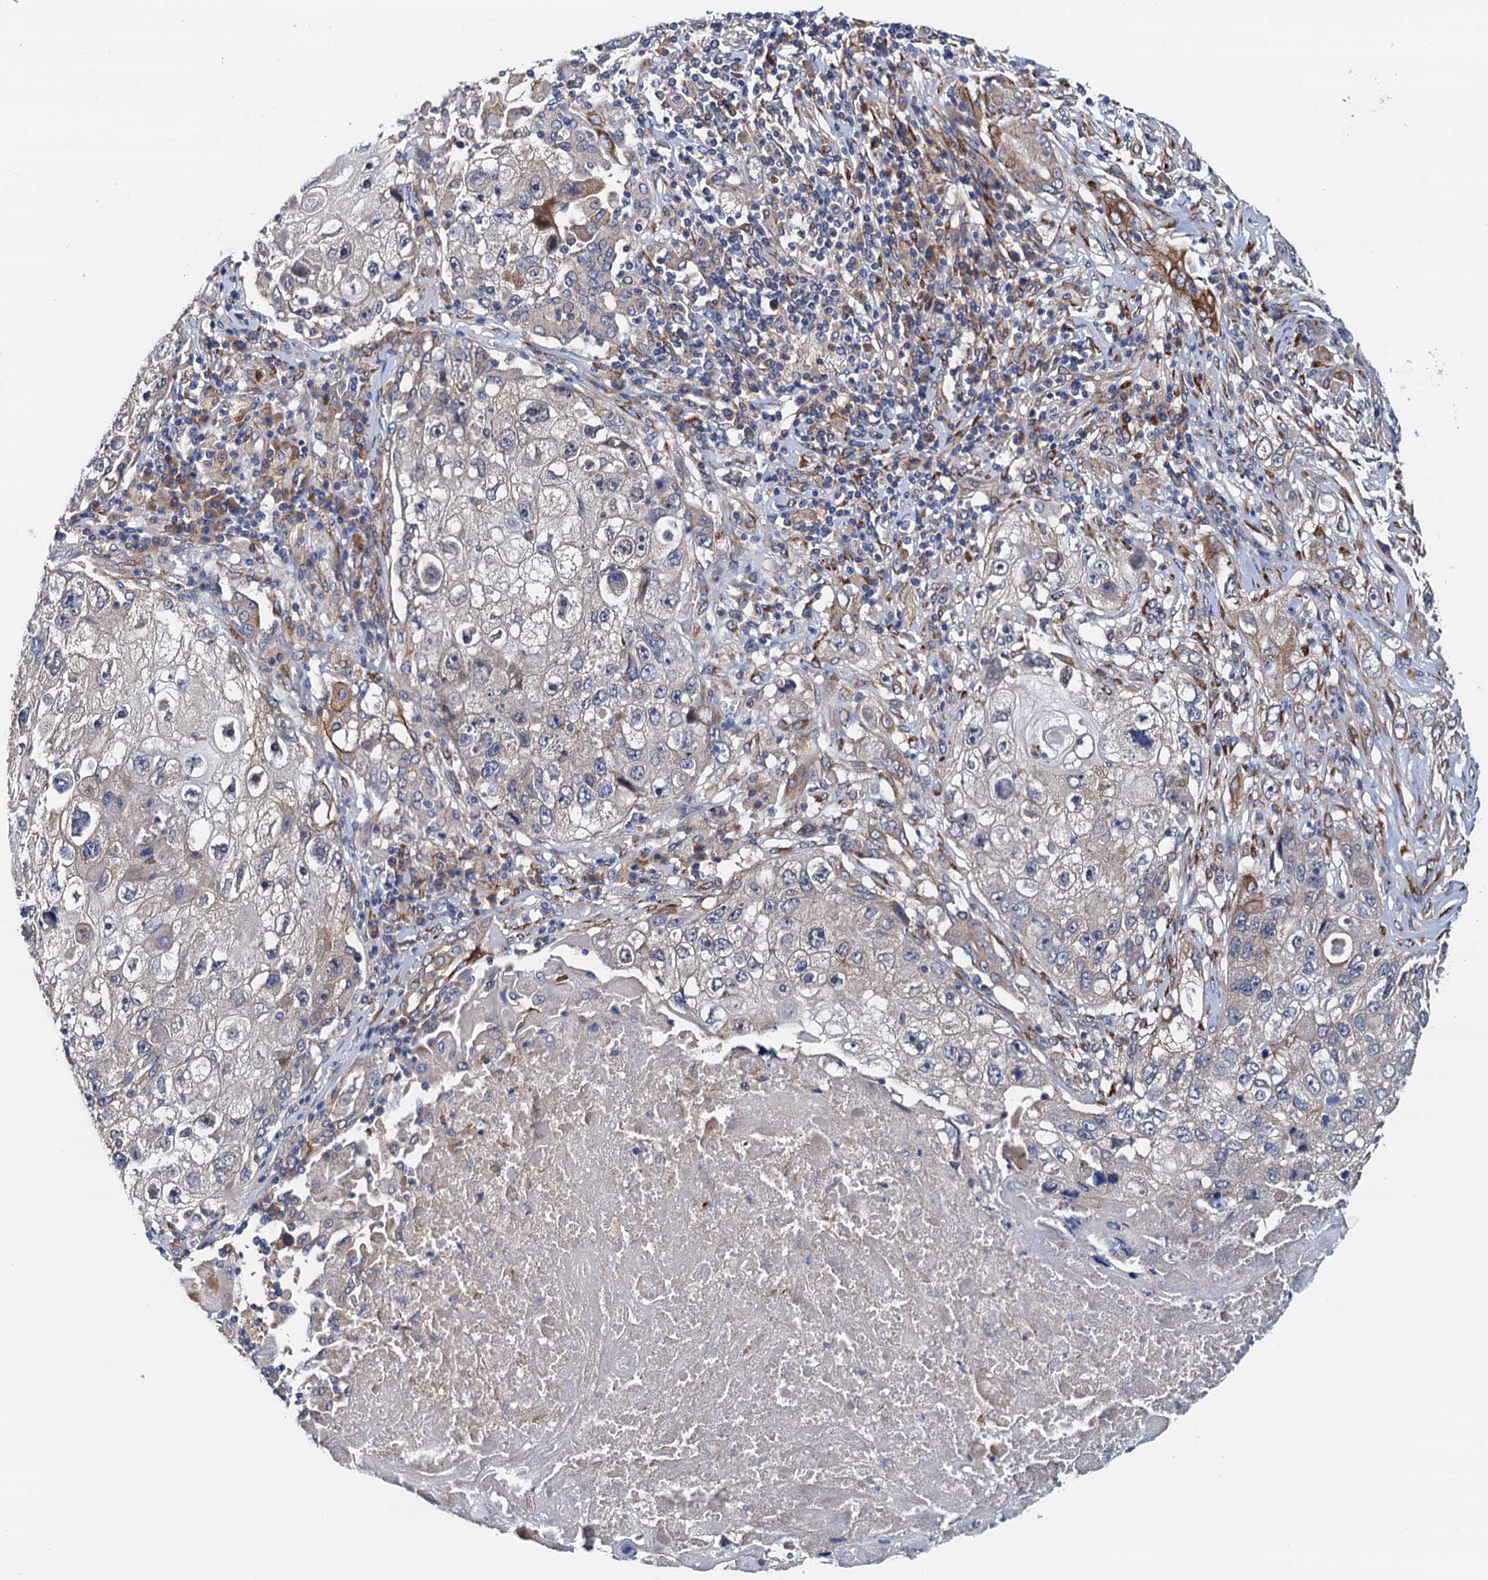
{"staining": {"intensity": "negative", "quantity": "none", "location": "none"}, "tissue": "lung cancer", "cell_type": "Tumor cells", "image_type": "cancer", "snomed": [{"axis": "morphology", "description": "Squamous cell carcinoma, NOS"}, {"axis": "topography", "description": "Lung"}], "caption": "Tumor cells are negative for brown protein staining in lung cancer (squamous cell carcinoma).", "gene": "RASSF9", "patient": {"sex": "male", "age": 61}}